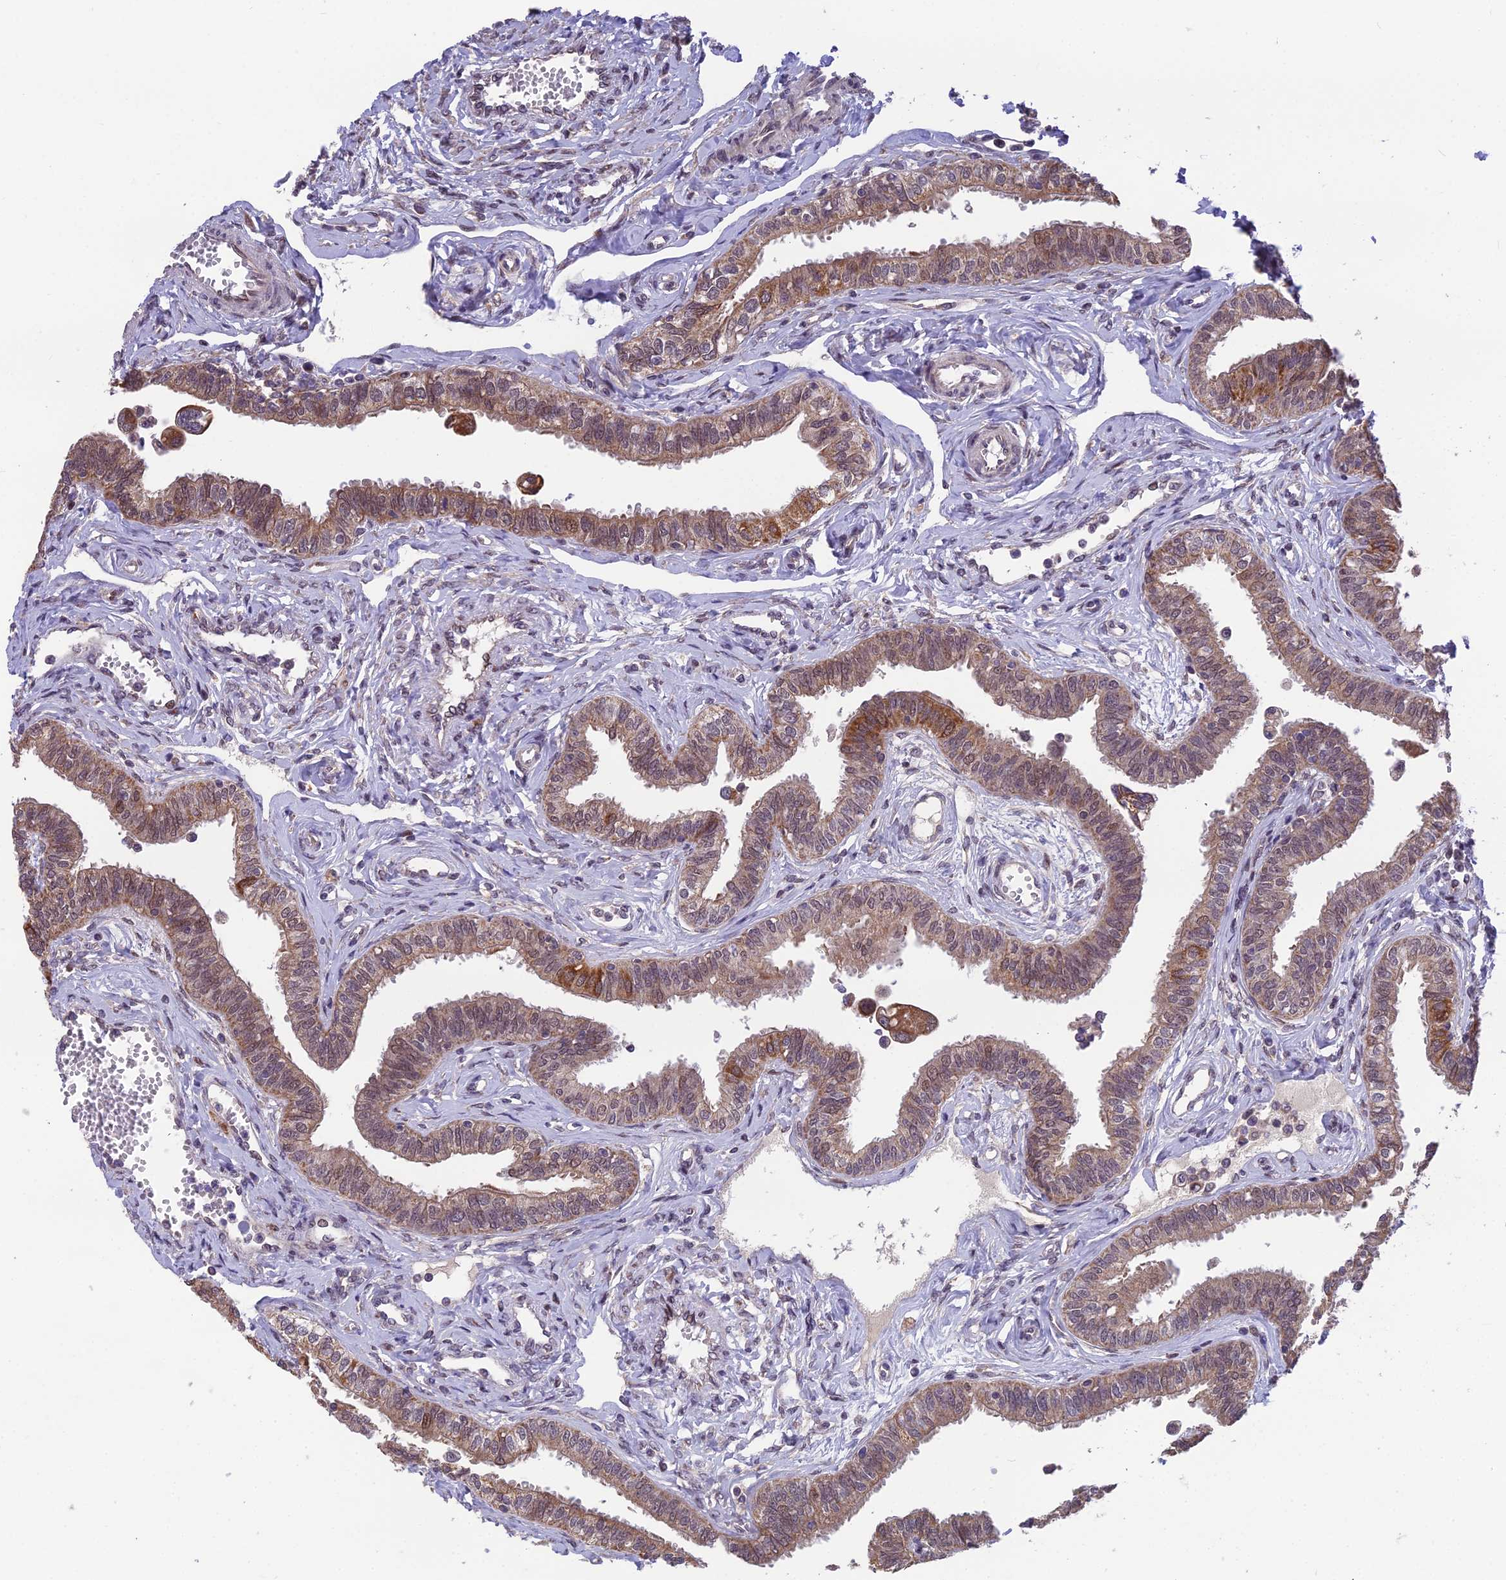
{"staining": {"intensity": "moderate", "quantity": ">75%", "location": "cytoplasmic/membranous,nuclear"}, "tissue": "fallopian tube", "cell_type": "Glandular cells", "image_type": "normal", "snomed": [{"axis": "morphology", "description": "Normal tissue, NOS"}, {"axis": "morphology", "description": "Carcinoma, NOS"}, {"axis": "topography", "description": "Fallopian tube"}, {"axis": "topography", "description": "Ovary"}], "caption": "This is a histology image of immunohistochemistry staining of unremarkable fallopian tube, which shows moderate positivity in the cytoplasmic/membranous,nuclear of glandular cells.", "gene": "CYP2R1", "patient": {"sex": "female", "age": 59}}